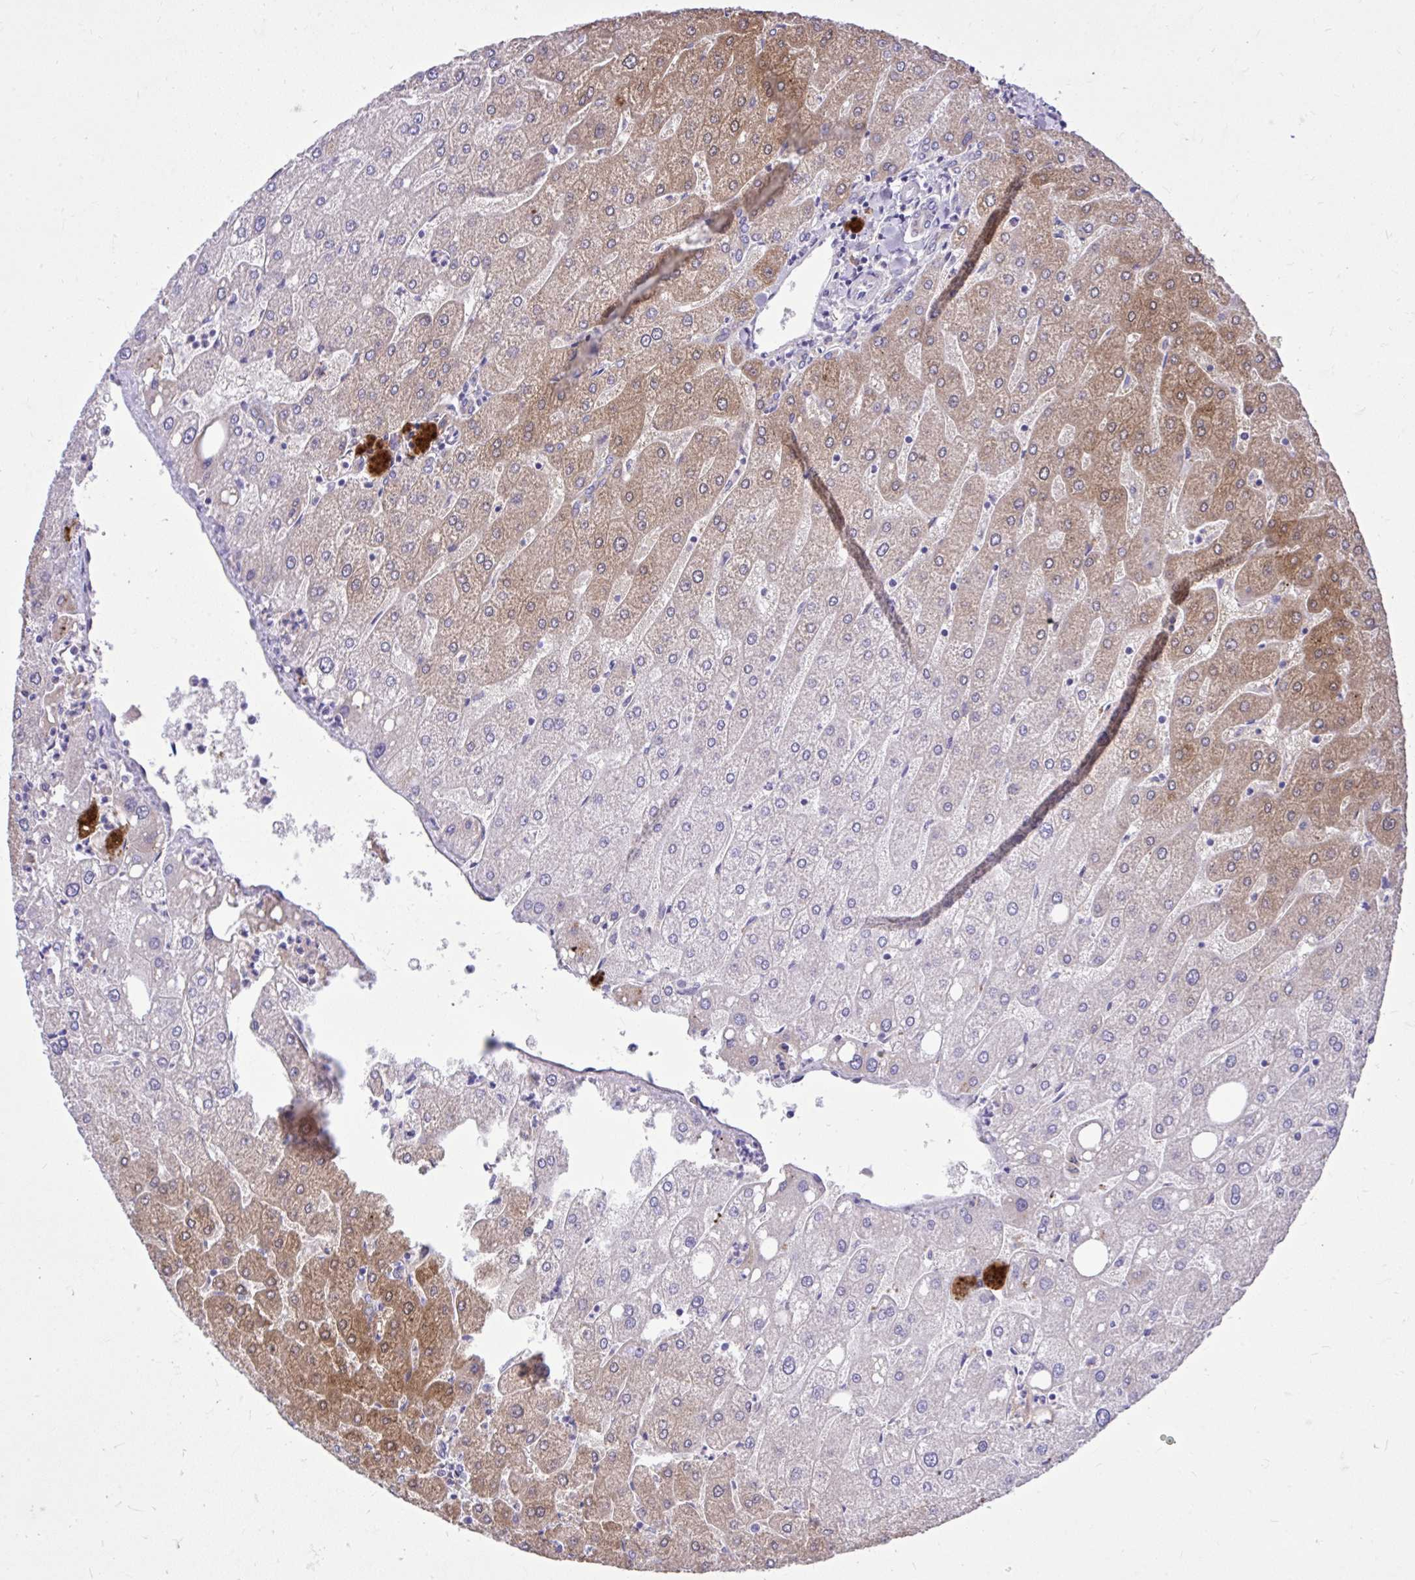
{"staining": {"intensity": "negative", "quantity": "none", "location": "none"}, "tissue": "liver", "cell_type": "Cholangiocytes", "image_type": "normal", "snomed": [{"axis": "morphology", "description": "Normal tissue, NOS"}, {"axis": "topography", "description": "Liver"}], "caption": "Liver was stained to show a protein in brown. There is no significant expression in cholangiocytes. The staining is performed using DAB (3,3'-diaminobenzidine) brown chromogen with nuclei counter-stained in using hematoxylin.", "gene": "NNMT", "patient": {"sex": "male", "age": 67}}